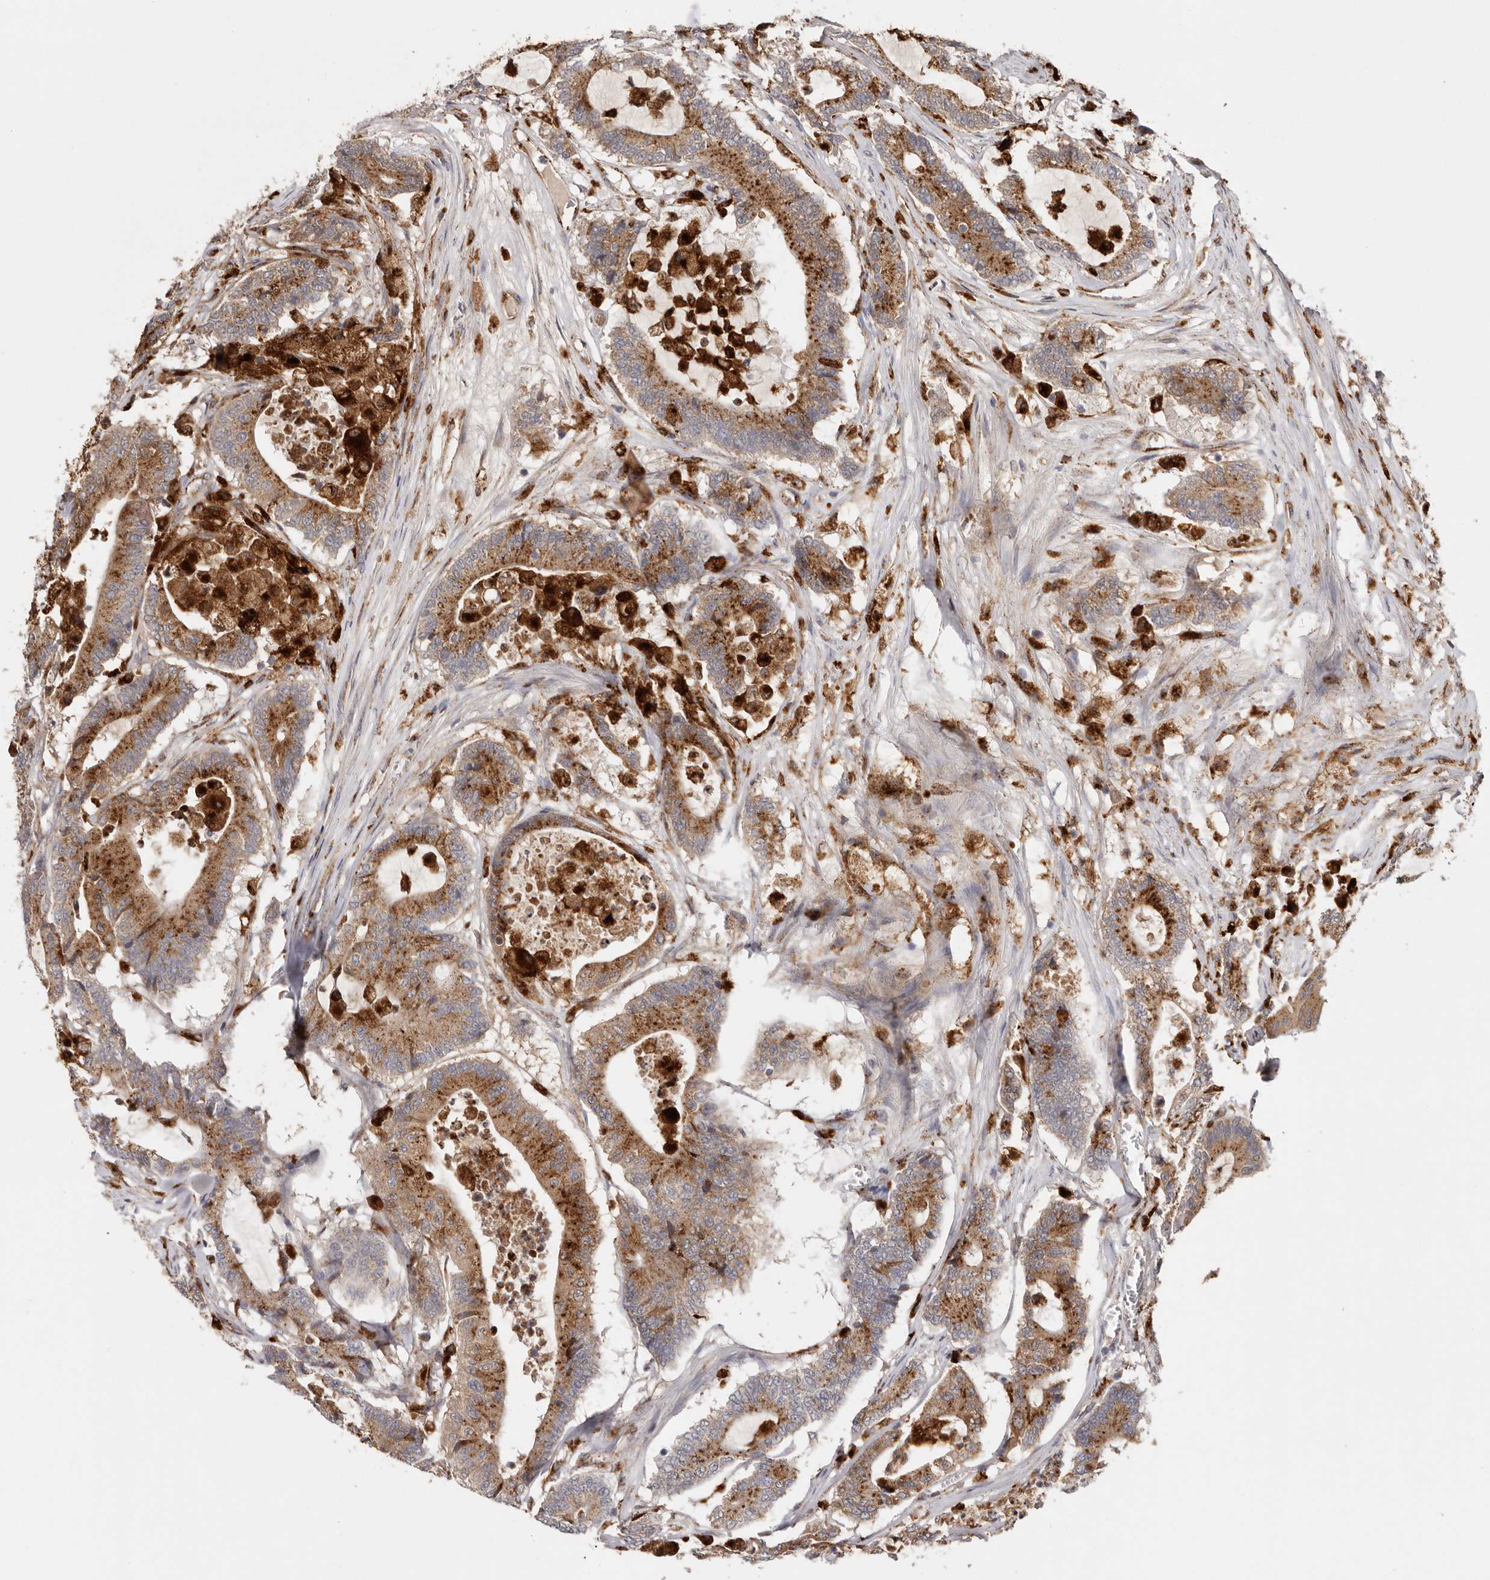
{"staining": {"intensity": "moderate", "quantity": ">75%", "location": "cytoplasmic/membranous"}, "tissue": "colorectal cancer", "cell_type": "Tumor cells", "image_type": "cancer", "snomed": [{"axis": "morphology", "description": "Adenocarcinoma, NOS"}, {"axis": "topography", "description": "Colon"}], "caption": "Human colorectal cancer stained with a brown dye shows moderate cytoplasmic/membranous positive positivity in approximately >75% of tumor cells.", "gene": "GRN", "patient": {"sex": "female", "age": 84}}